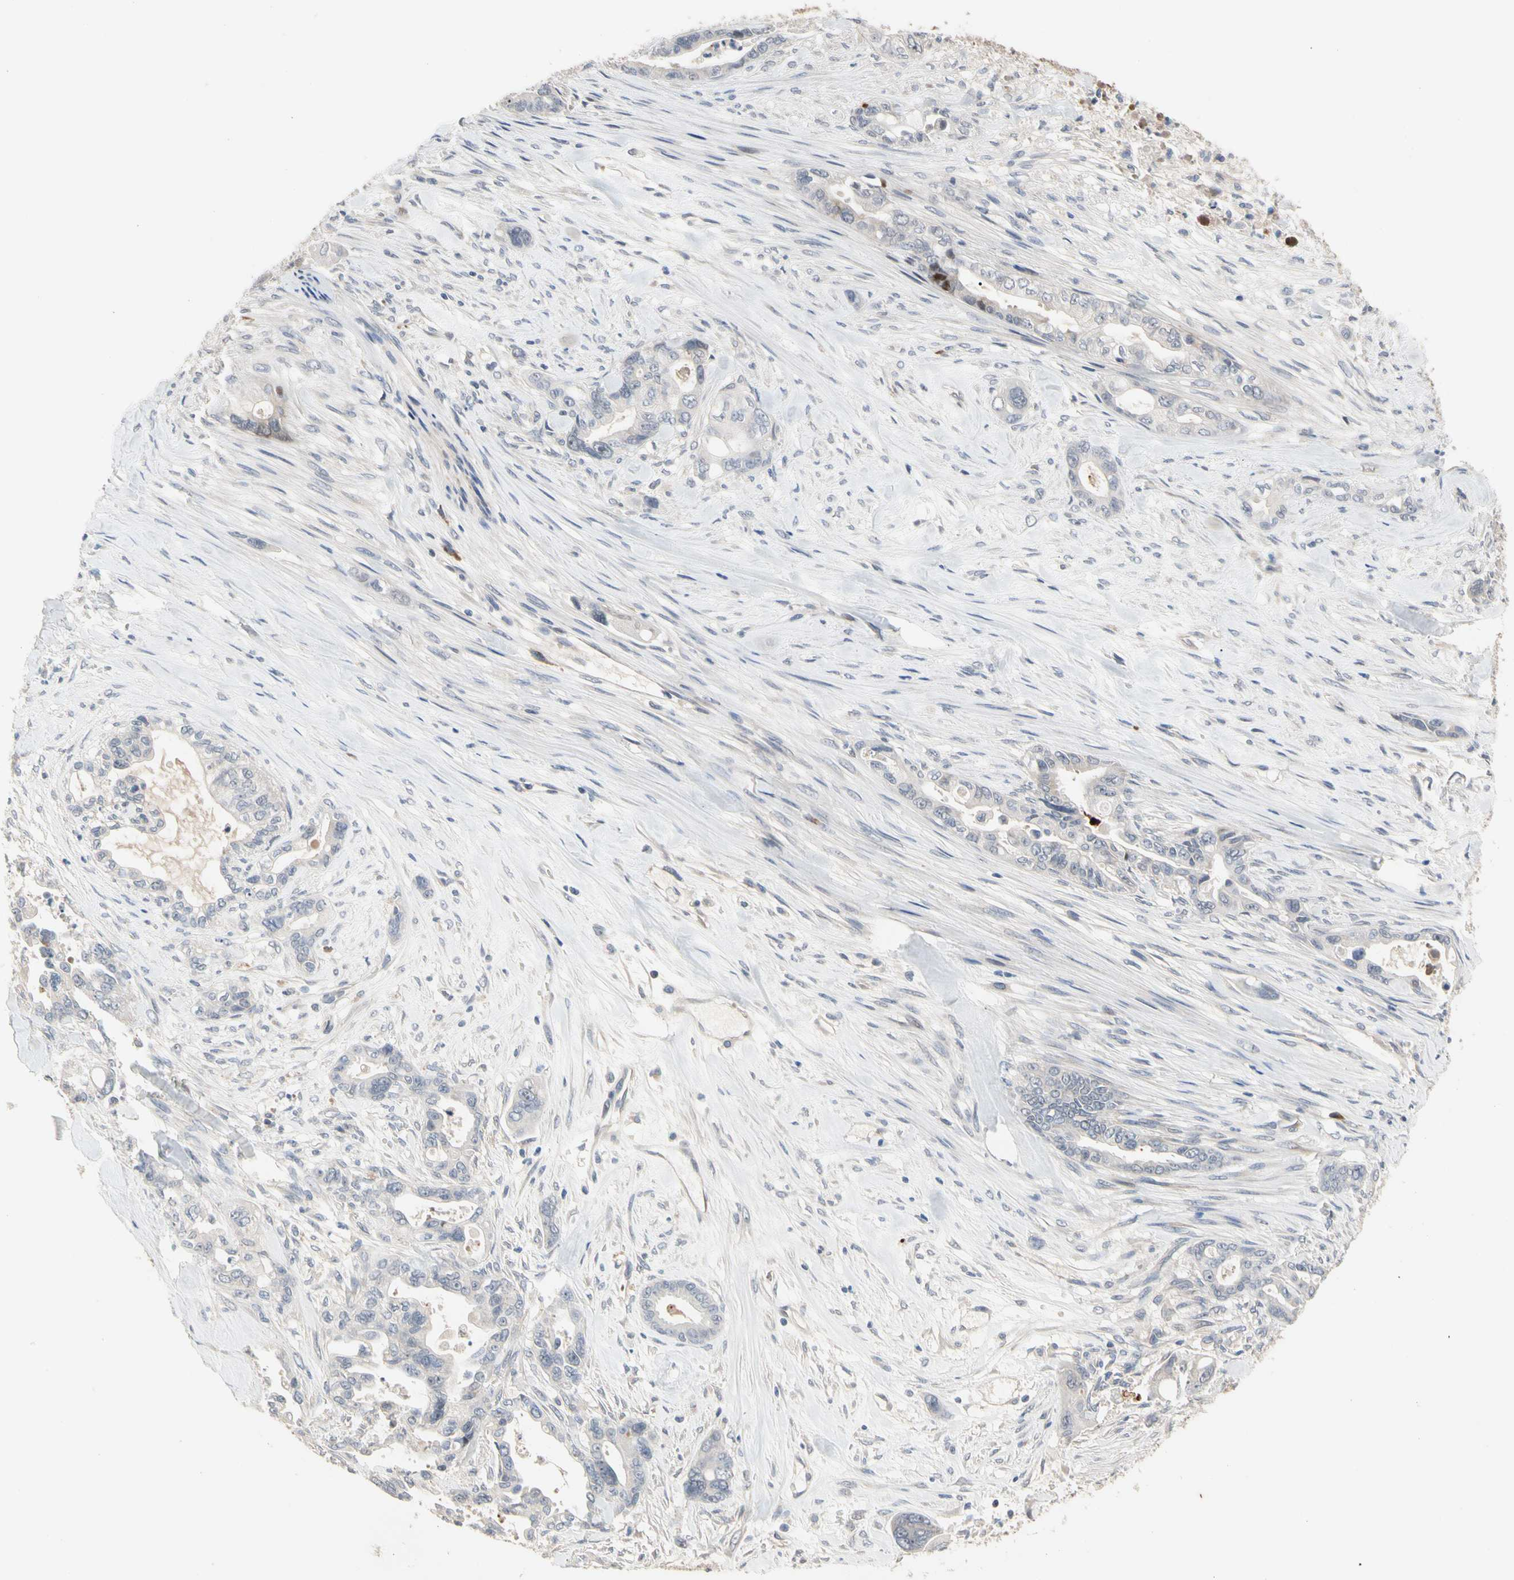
{"staining": {"intensity": "negative", "quantity": "none", "location": "none"}, "tissue": "pancreatic cancer", "cell_type": "Tumor cells", "image_type": "cancer", "snomed": [{"axis": "morphology", "description": "Adenocarcinoma, NOS"}, {"axis": "topography", "description": "Pancreas"}], "caption": "The micrograph shows no significant expression in tumor cells of pancreatic cancer.", "gene": "HMGCR", "patient": {"sex": "male", "age": 70}}